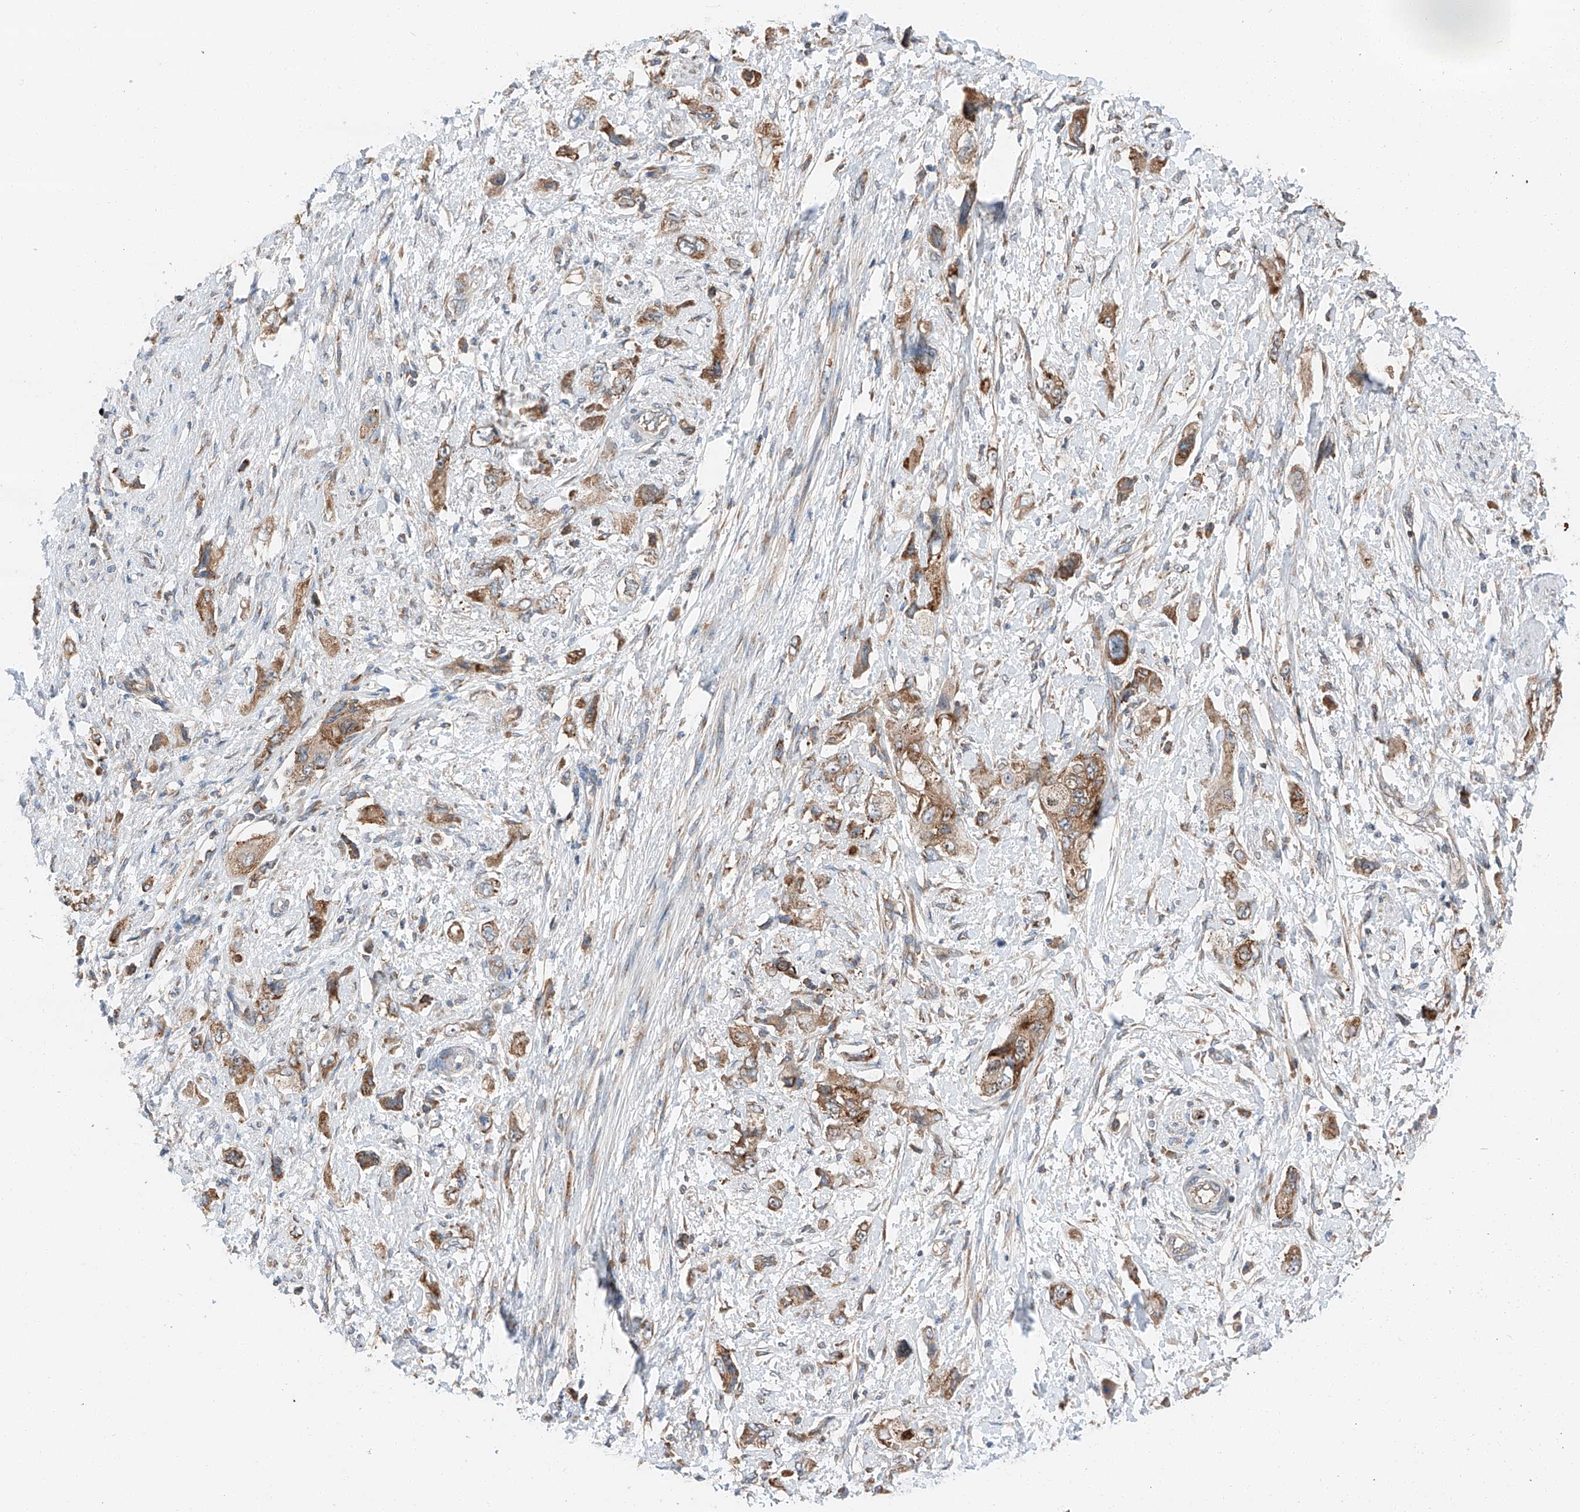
{"staining": {"intensity": "strong", "quantity": ">75%", "location": "cytoplasmic/membranous"}, "tissue": "pancreatic cancer", "cell_type": "Tumor cells", "image_type": "cancer", "snomed": [{"axis": "morphology", "description": "Adenocarcinoma, NOS"}, {"axis": "topography", "description": "Pancreas"}], "caption": "Immunohistochemistry of pancreatic adenocarcinoma displays high levels of strong cytoplasmic/membranous staining in about >75% of tumor cells. (DAB IHC with brightfield microscopy, high magnification).", "gene": "ZC3H15", "patient": {"sex": "female", "age": 73}}